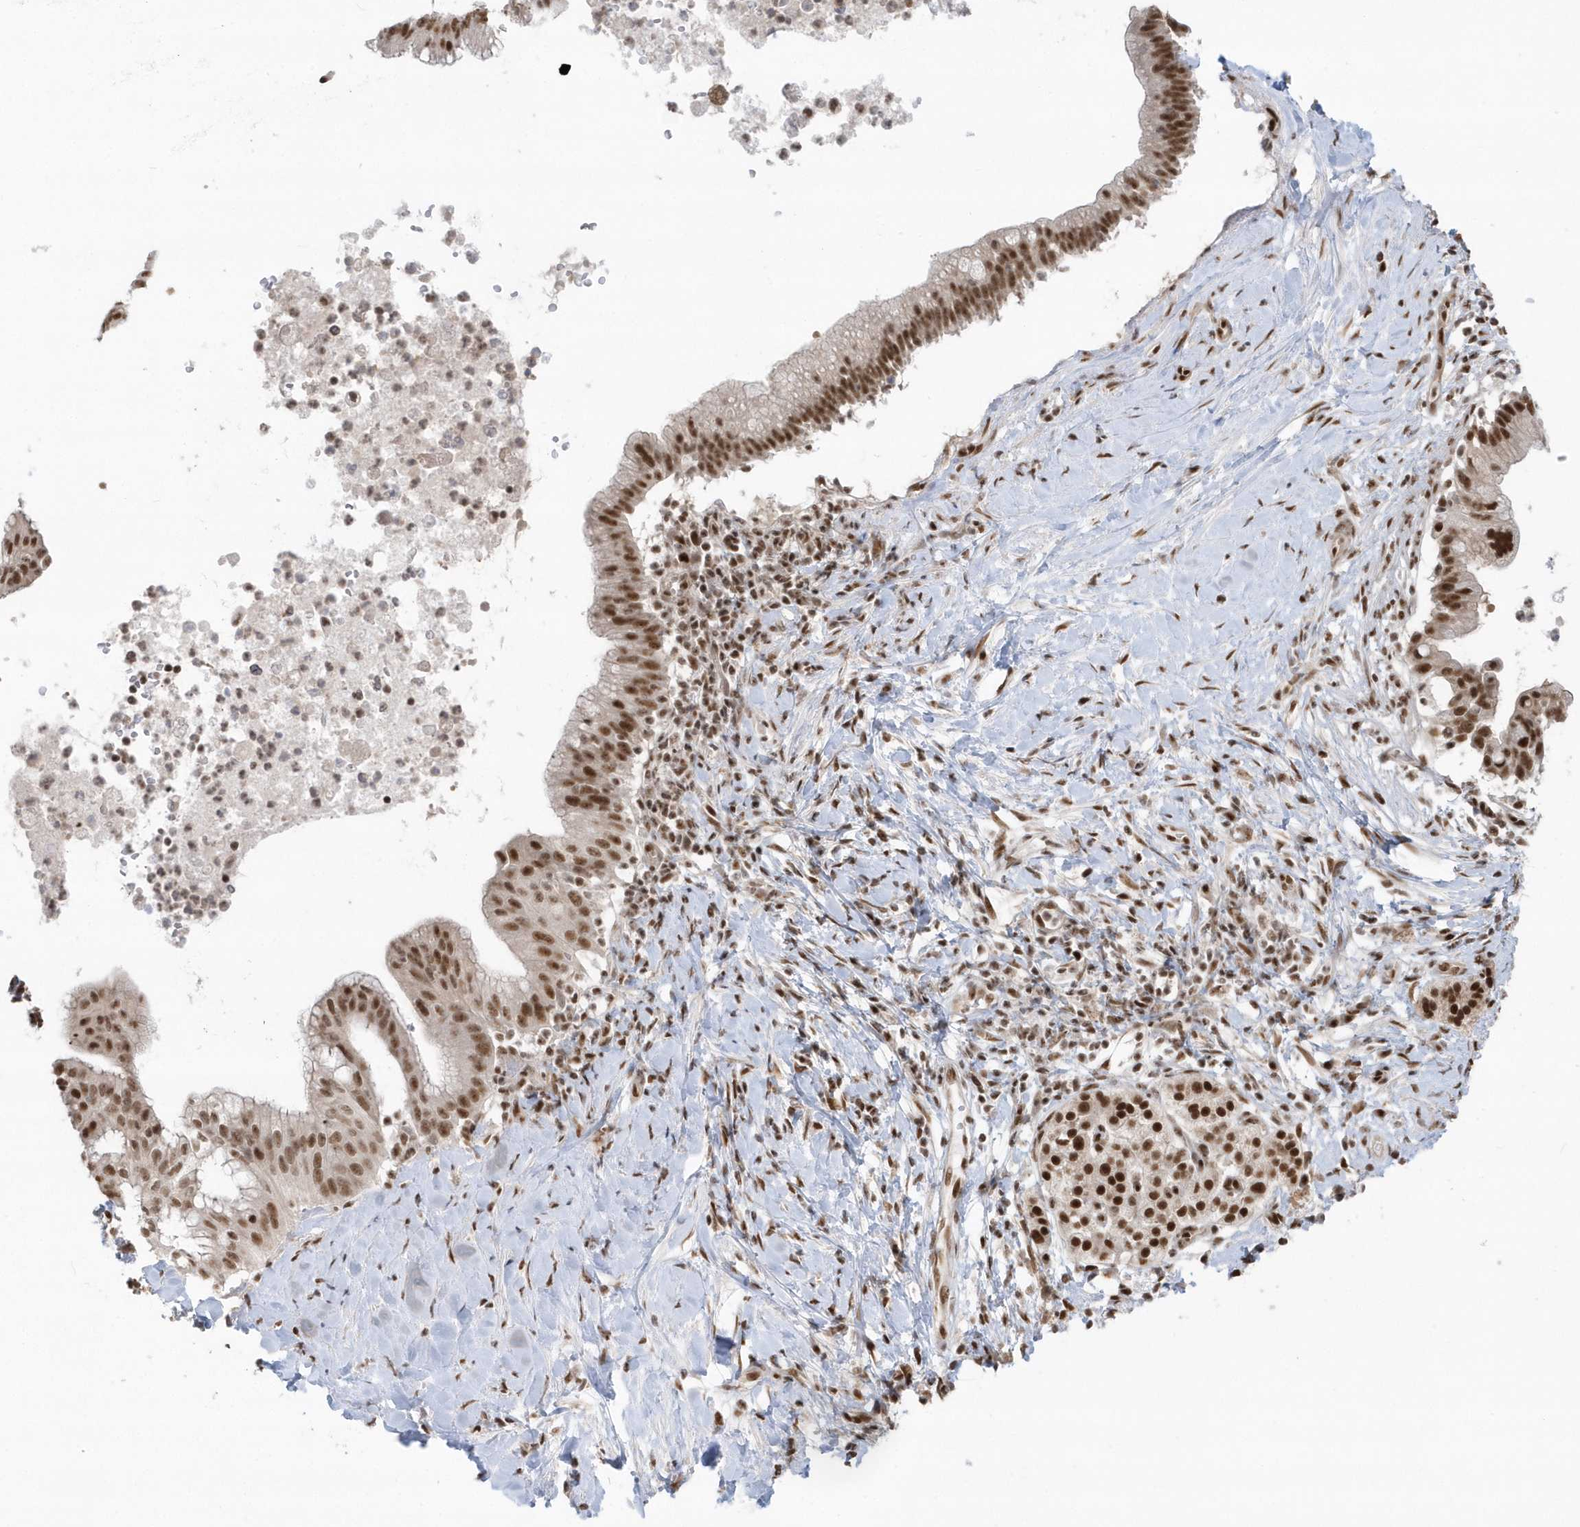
{"staining": {"intensity": "moderate", "quantity": ">75%", "location": "nuclear"}, "tissue": "pancreatic cancer", "cell_type": "Tumor cells", "image_type": "cancer", "snomed": [{"axis": "morphology", "description": "Adenocarcinoma, NOS"}, {"axis": "topography", "description": "Pancreas"}], "caption": "Pancreatic adenocarcinoma stained with a brown dye demonstrates moderate nuclear positive staining in about >75% of tumor cells.", "gene": "SEPHS1", "patient": {"sex": "male", "age": 68}}